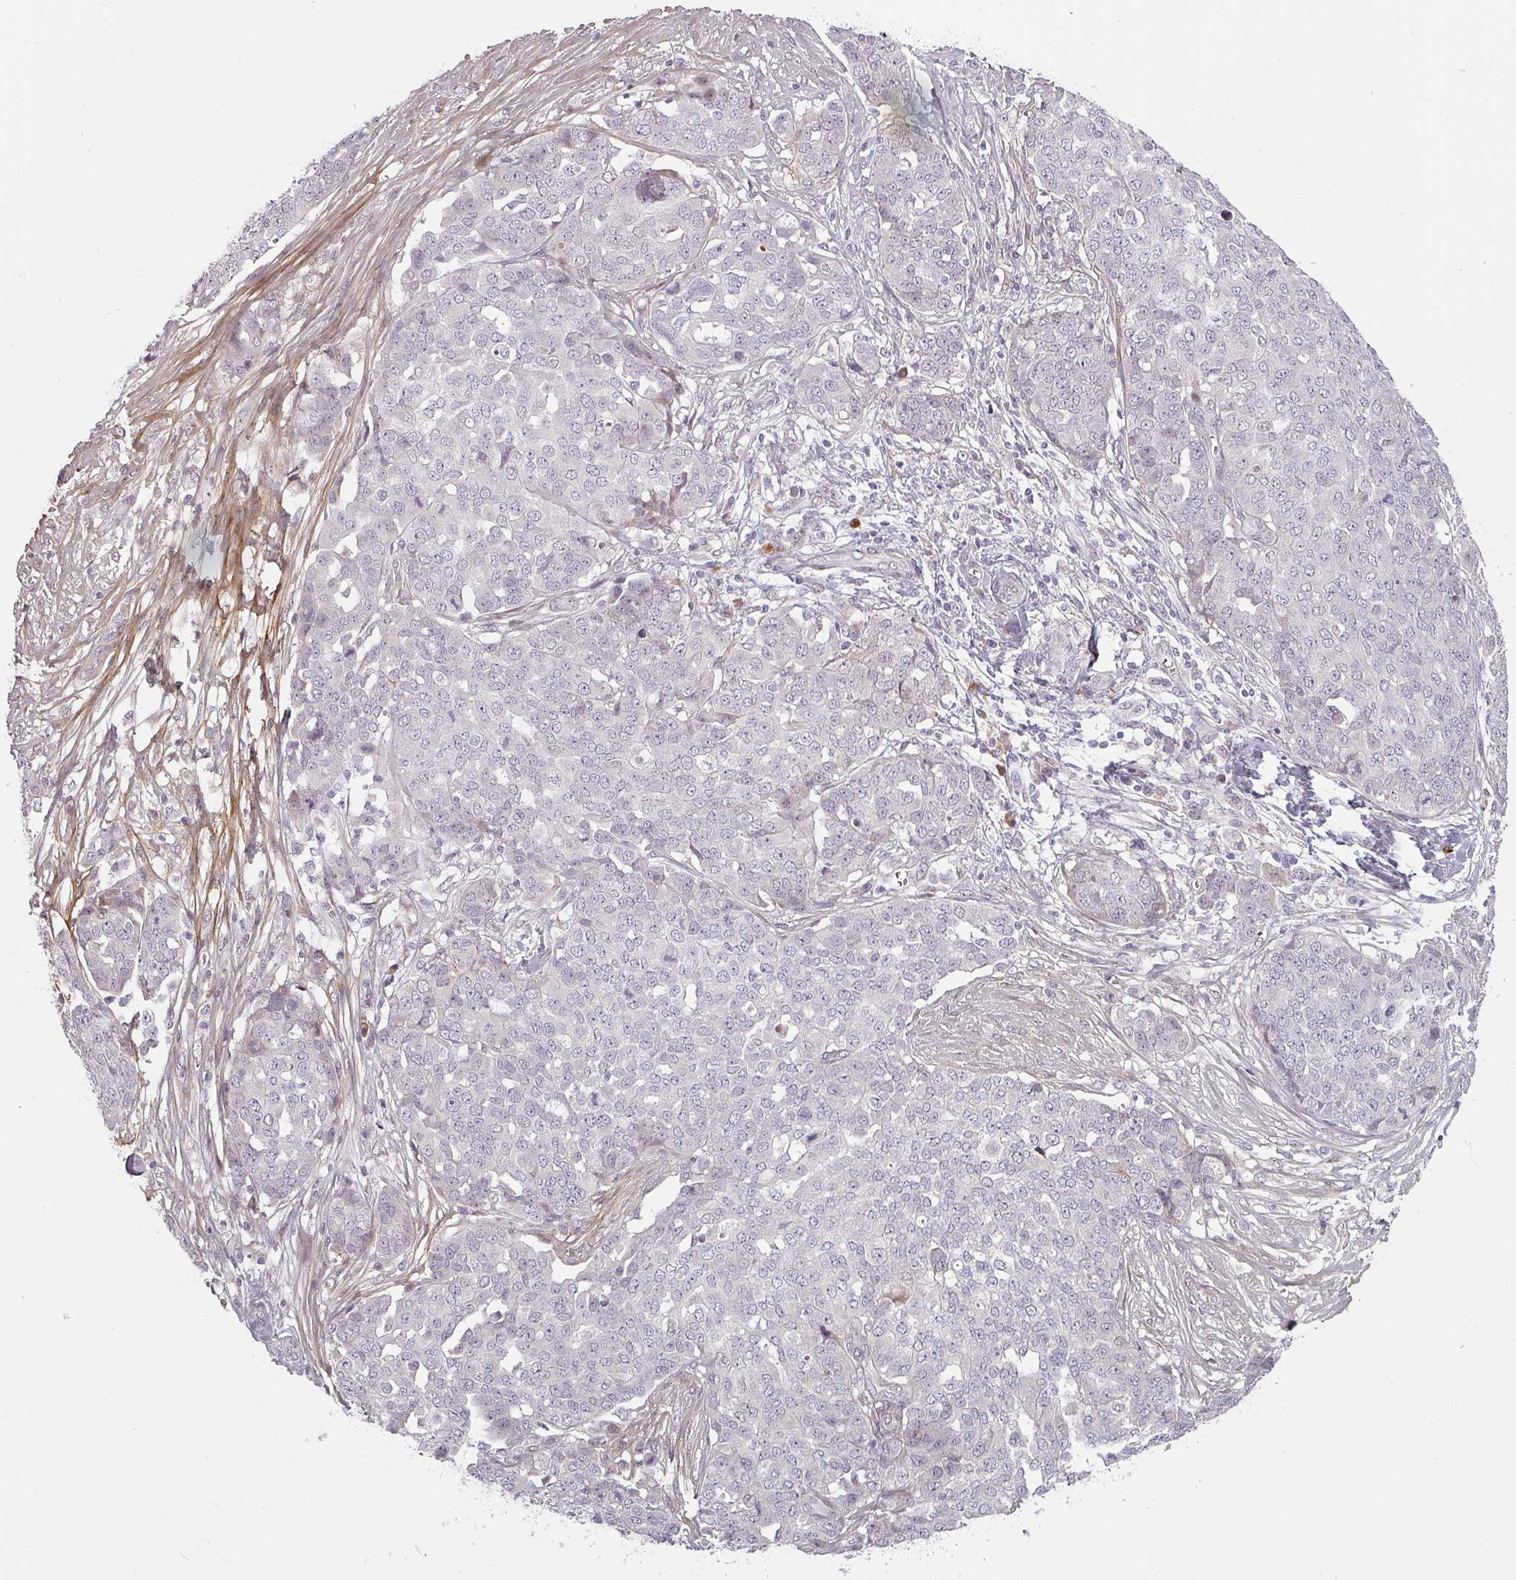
{"staining": {"intensity": "negative", "quantity": "none", "location": "none"}, "tissue": "ovarian cancer", "cell_type": "Tumor cells", "image_type": "cancer", "snomed": [{"axis": "morphology", "description": "Cystadenocarcinoma, serous, NOS"}, {"axis": "topography", "description": "Soft tissue"}, {"axis": "topography", "description": "Ovary"}], "caption": "Ovarian cancer was stained to show a protein in brown. There is no significant staining in tumor cells.", "gene": "CYB5RL", "patient": {"sex": "female", "age": 57}}